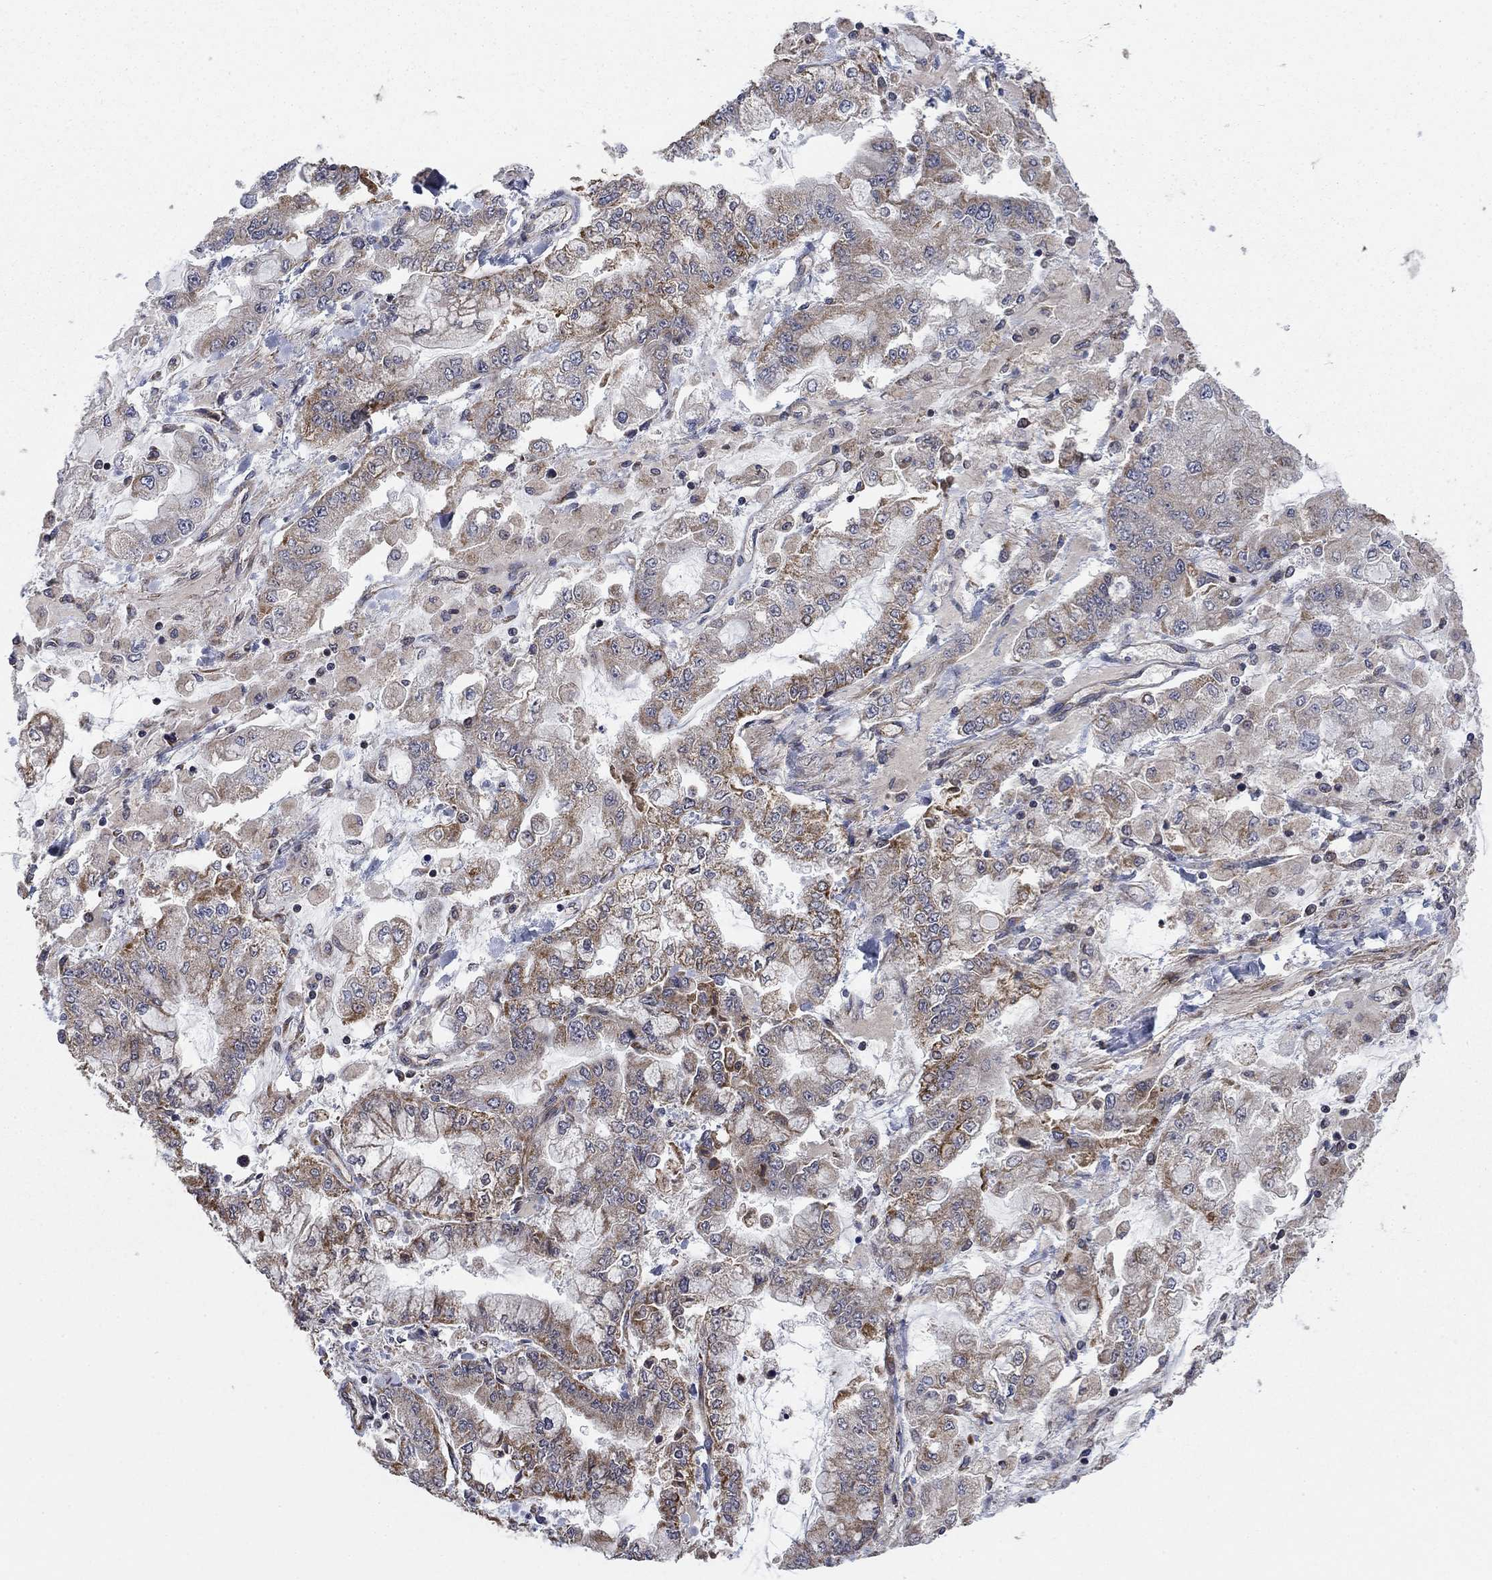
{"staining": {"intensity": "moderate", "quantity": "25%-75%", "location": "cytoplasmic/membranous"}, "tissue": "stomach cancer", "cell_type": "Tumor cells", "image_type": "cancer", "snomed": [{"axis": "morphology", "description": "Normal tissue, NOS"}, {"axis": "morphology", "description": "Adenocarcinoma, NOS"}, {"axis": "topography", "description": "Stomach, upper"}, {"axis": "topography", "description": "Stomach"}], "caption": "A brown stain shows moderate cytoplasmic/membranous expression of a protein in human stomach adenocarcinoma tumor cells.", "gene": "NDUFC1", "patient": {"sex": "male", "age": 76}}